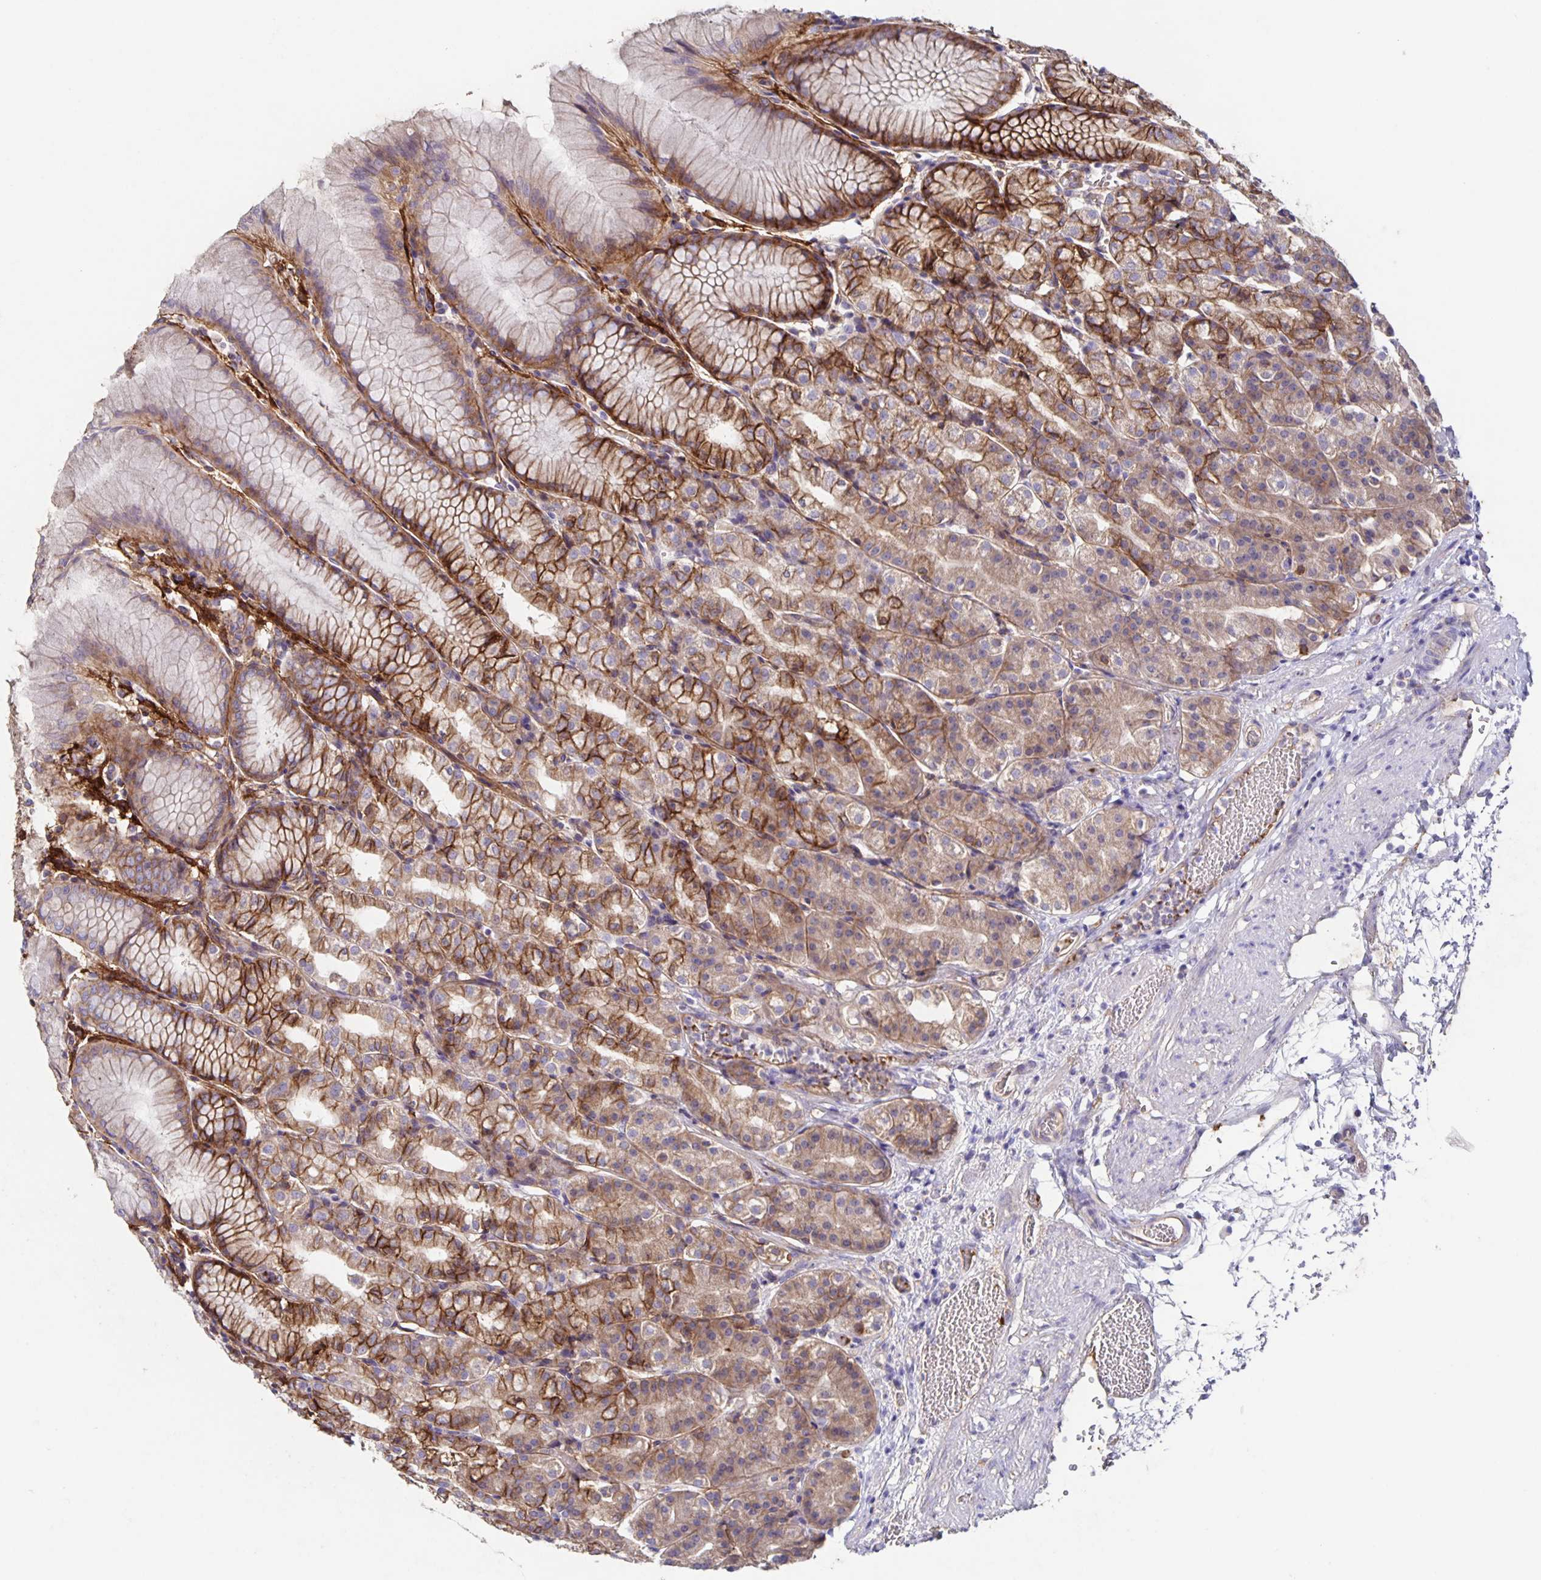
{"staining": {"intensity": "moderate", "quantity": "25%-75%", "location": "cytoplasmic/membranous"}, "tissue": "stomach", "cell_type": "Glandular cells", "image_type": "normal", "snomed": [{"axis": "morphology", "description": "Normal tissue, NOS"}, {"axis": "topography", "description": "Stomach"}], "caption": "Immunohistochemistry (IHC) of benign human stomach displays medium levels of moderate cytoplasmic/membranous staining in about 25%-75% of glandular cells.", "gene": "ITGA2", "patient": {"sex": "female", "age": 57}}